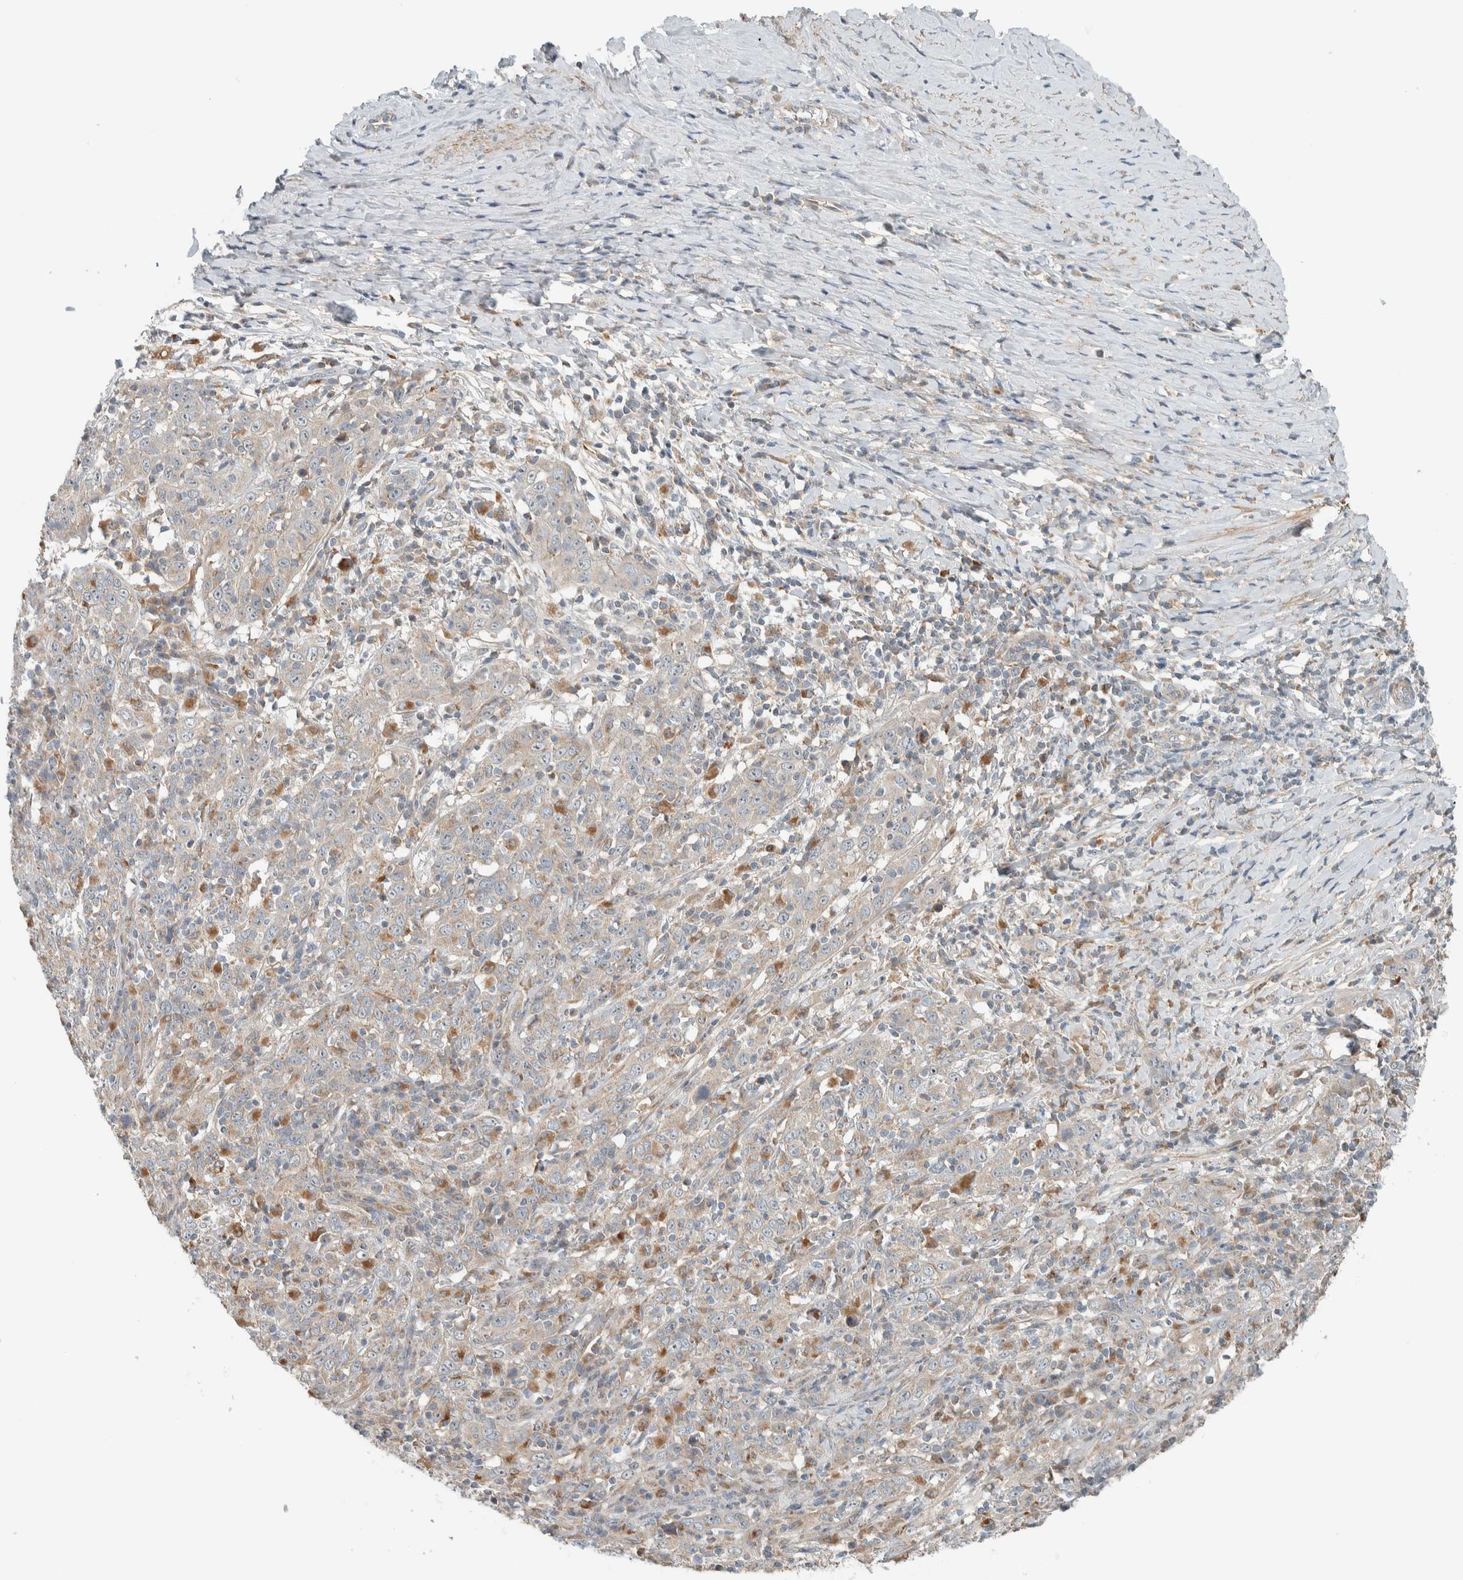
{"staining": {"intensity": "negative", "quantity": "none", "location": "none"}, "tissue": "cervical cancer", "cell_type": "Tumor cells", "image_type": "cancer", "snomed": [{"axis": "morphology", "description": "Squamous cell carcinoma, NOS"}, {"axis": "topography", "description": "Cervix"}], "caption": "Tumor cells are negative for brown protein staining in cervical squamous cell carcinoma. (Stains: DAB (3,3'-diaminobenzidine) IHC with hematoxylin counter stain, Microscopy: brightfield microscopy at high magnification).", "gene": "SLFN12L", "patient": {"sex": "female", "age": 46}}